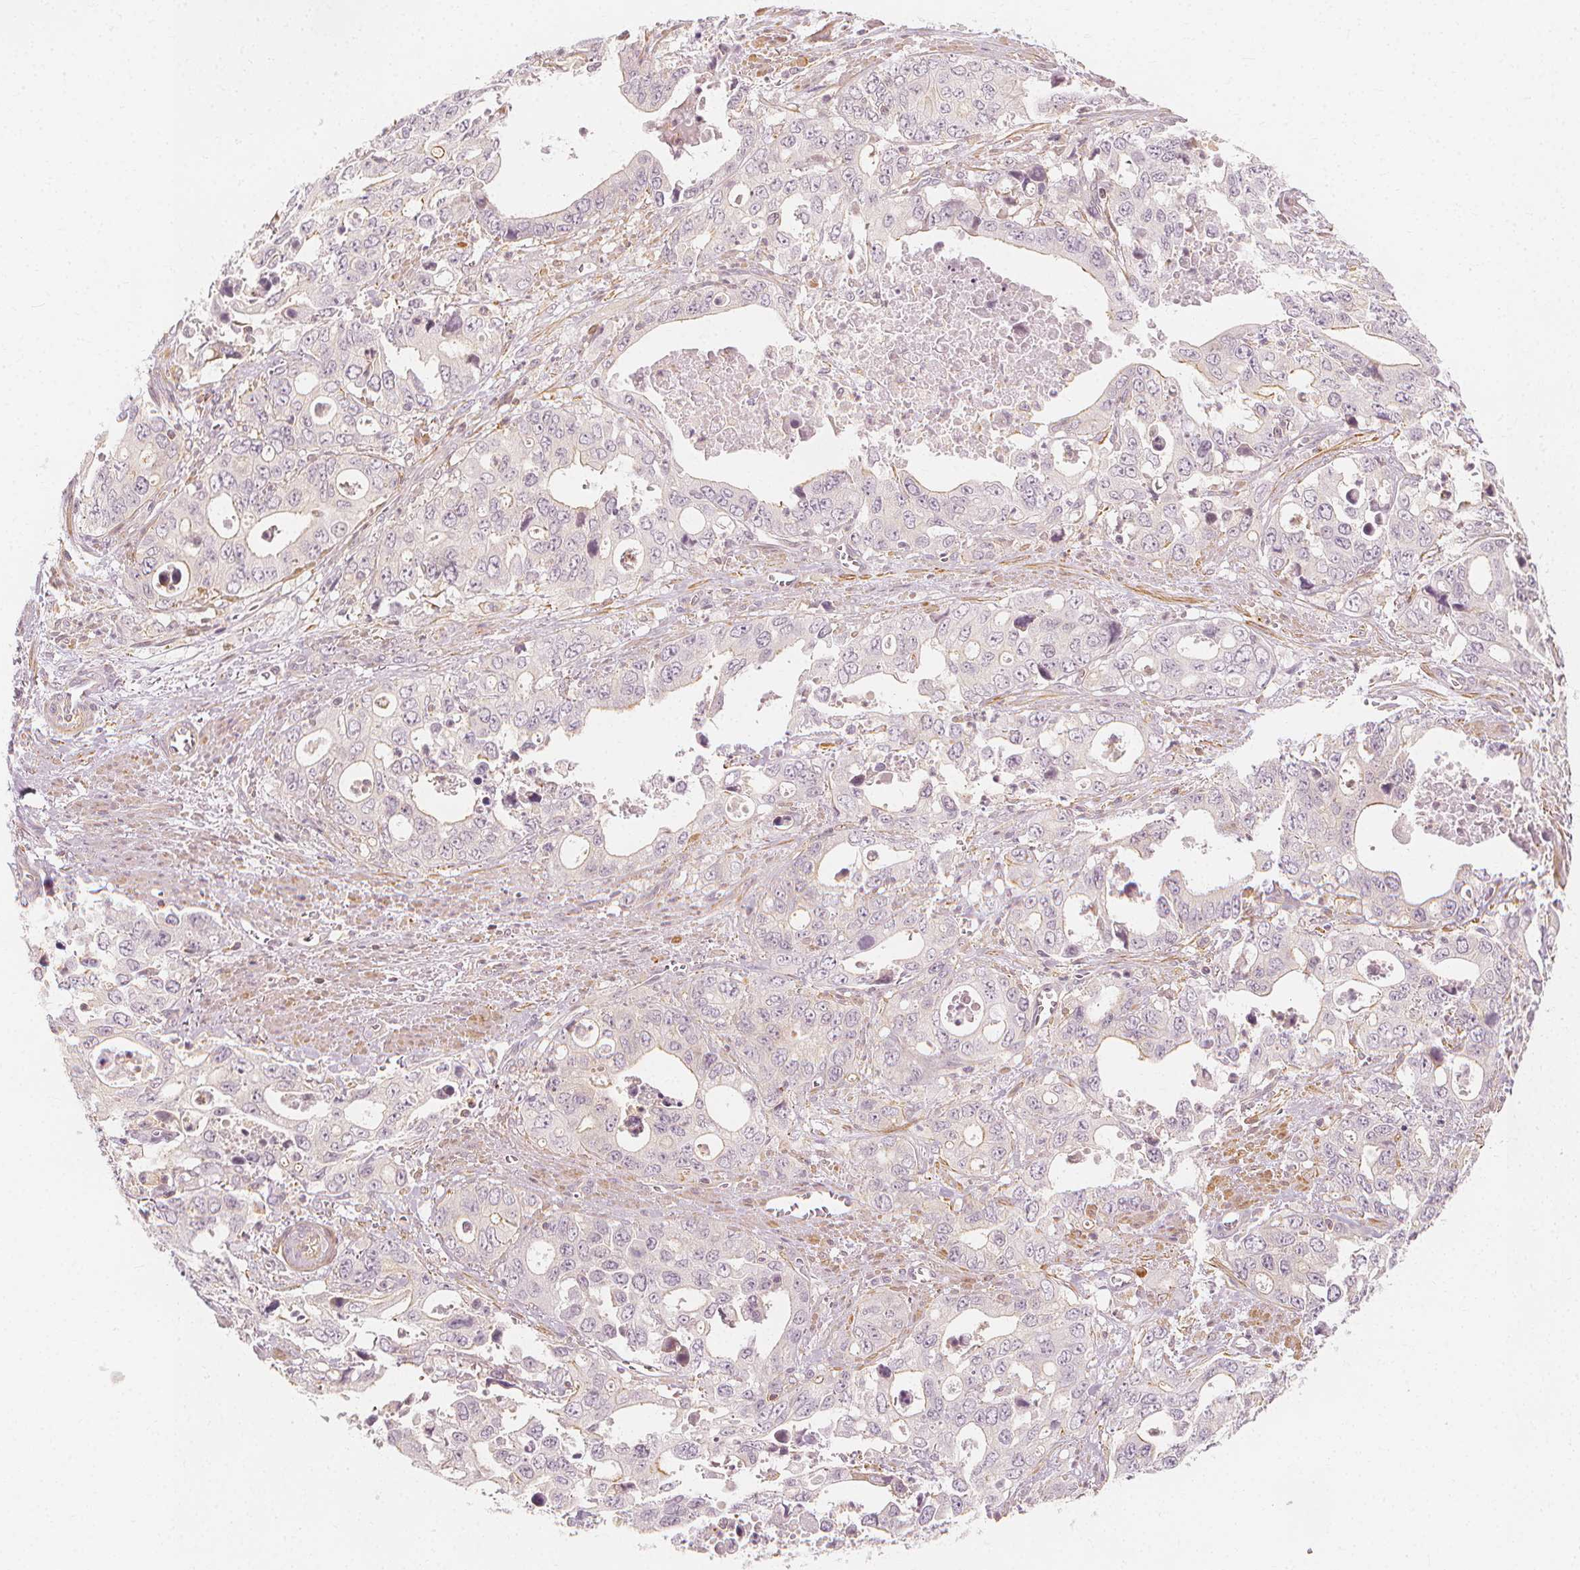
{"staining": {"intensity": "weak", "quantity": "<25%", "location": "cytoplasmic/membranous"}, "tissue": "stomach cancer", "cell_type": "Tumor cells", "image_type": "cancer", "snomed": [{"axis": "morphology", "description": "Adenocarcinoma, NOS"}, {"axis": "topography", "description": "Stomach, upper"}], "caption": "Image shows no protein expression in tumor cells of adenocarcinoma (stomach) tissue.", "gene": "ARHGAP26", "patient": {"sex": "male", "age": 74}}